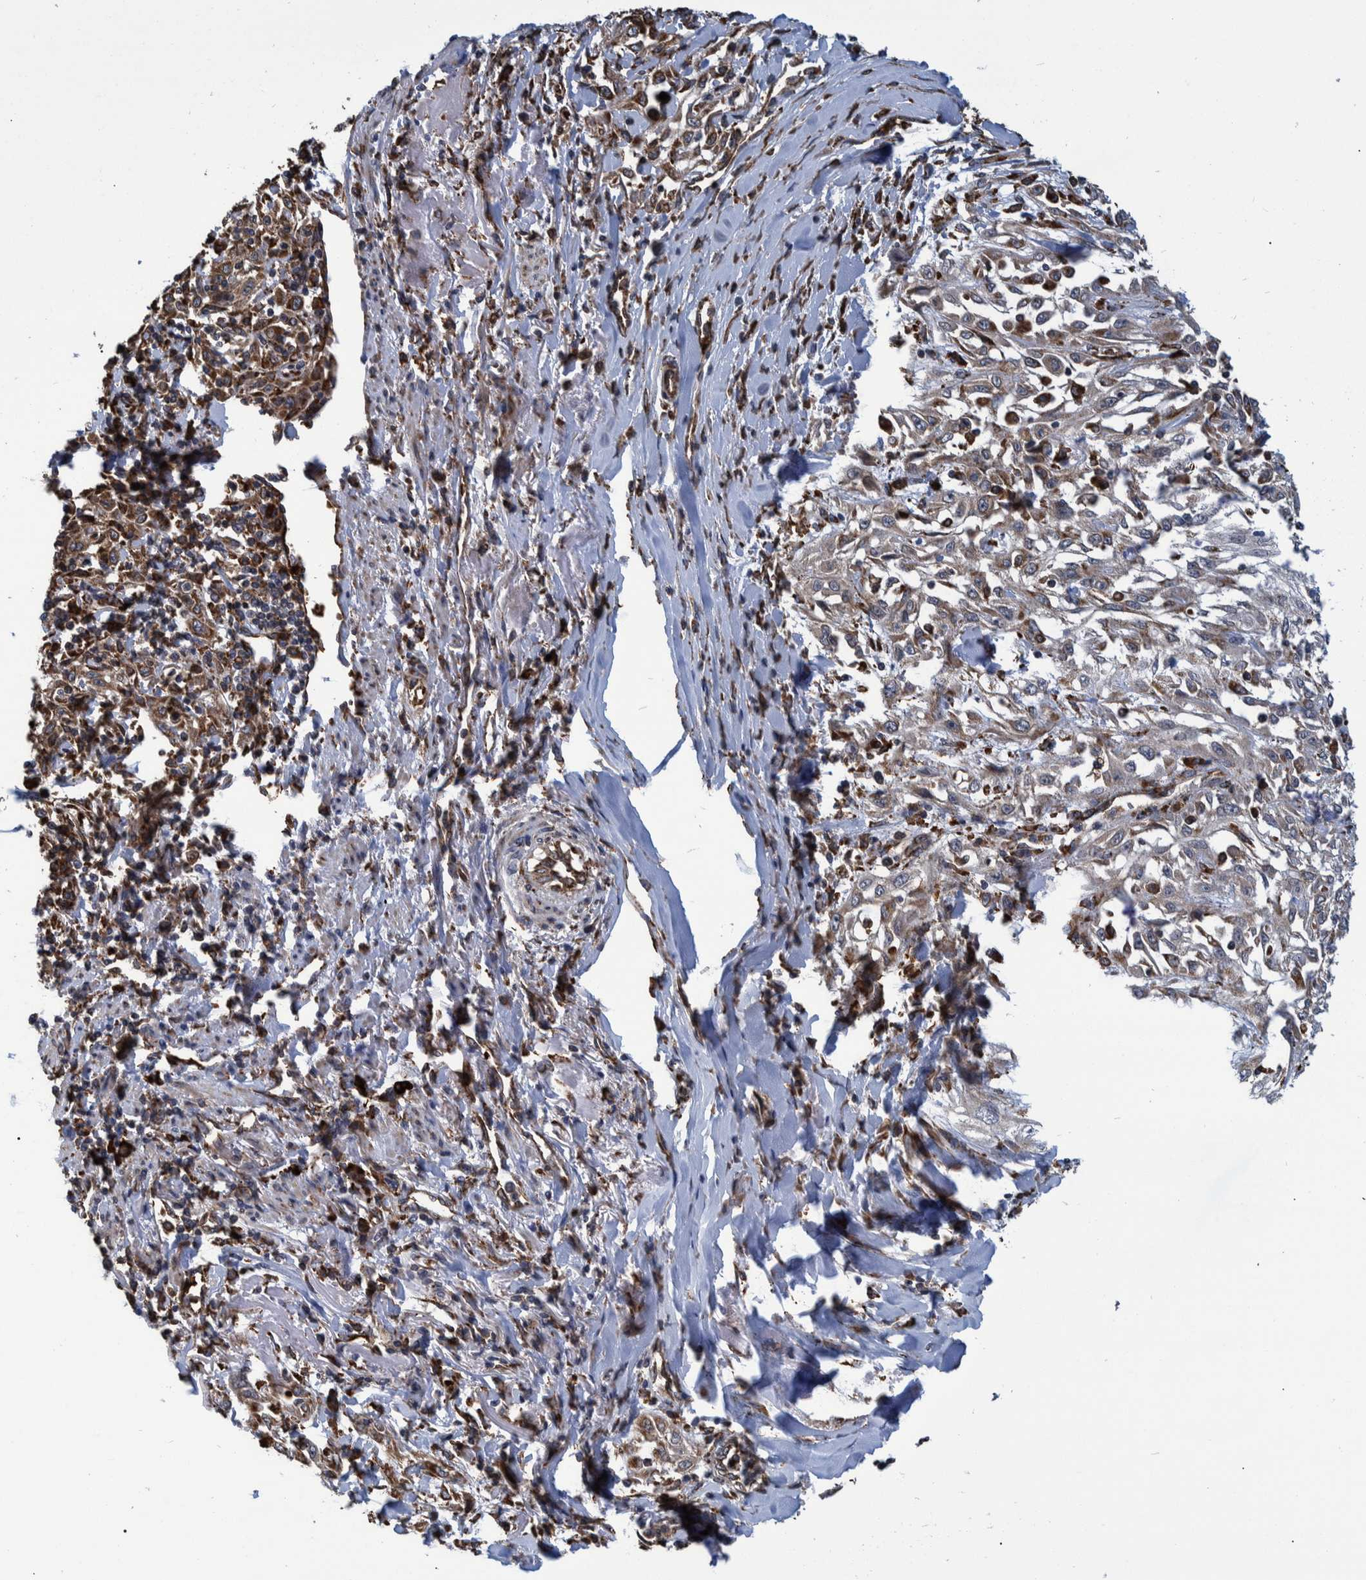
{"staining": {"intensity": "weak", "quantity": ">75%", "location": "cytoplasmic/membranous"}, "tissue": "skin cancer", "cell_type": "Tumor cells", "image_type": "cancer", "snomed": [{"axis": "morphology", "description": "Squamous cell carcinoma, NOS"}, {"axis": "morphology", "description": "Squamous cell carcinoma, metastatic, NOS"}, {"axis": "topography", "description": "Skin"}, {"axis": "topography", "description": "Lymph node"}], "caption": "Skin cancer stained for a protein reveals weak cytoplasmic/membranous positivity in tumor cells.", "gene": "SPAG5", "patient": {"sex": "male", "age": 75}}